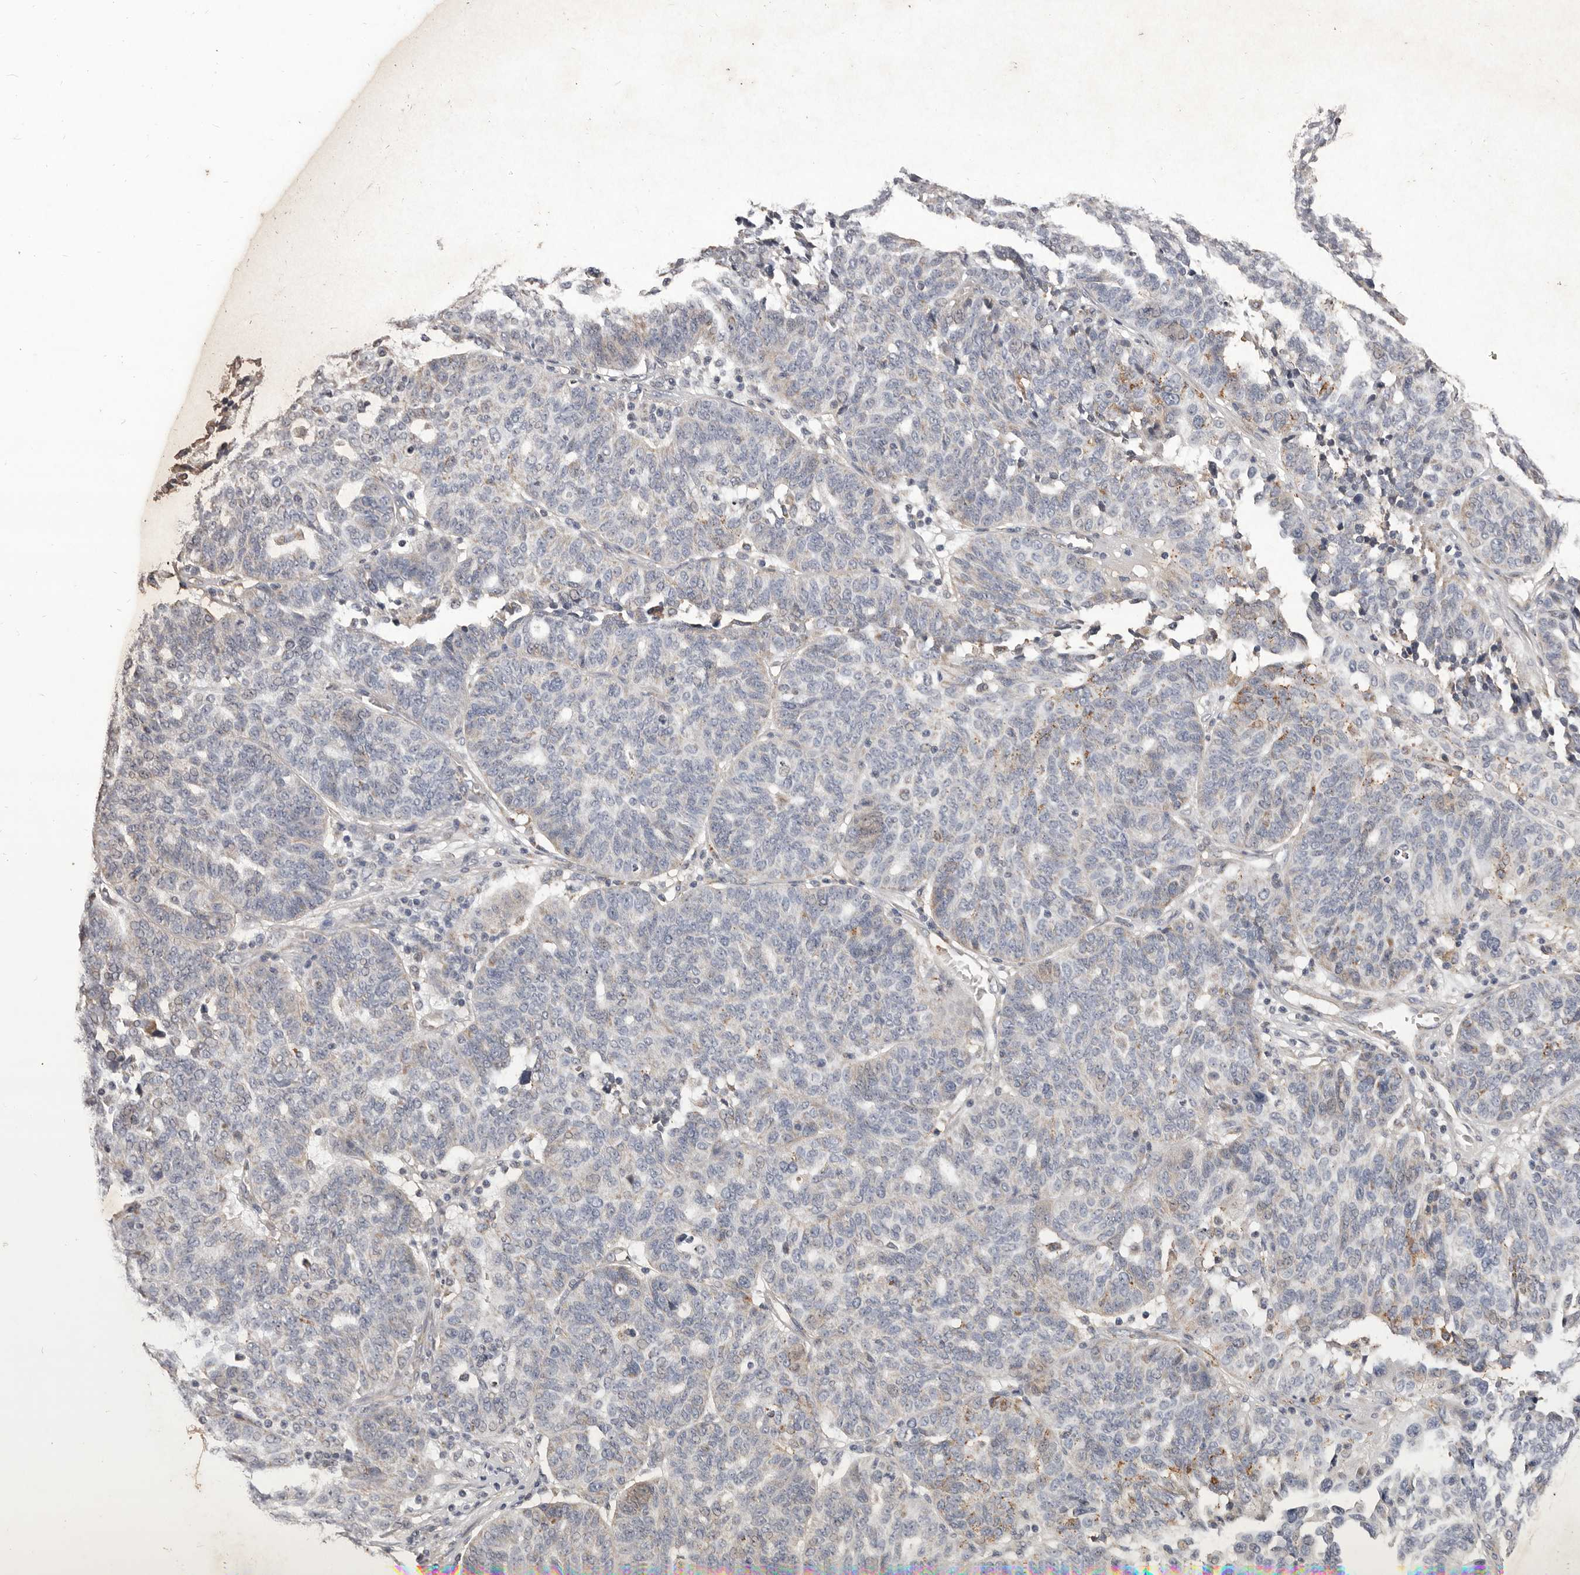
{"staining": {"intensity": "negative", "quantity": "none", "location": "none"}, "tissue": "ovarian cancer", "cell_type": "Tumor cells", "image_type": "cancer", "snomed": [{"axis": "morphology", "description": "Cystadenocarcinoma, serous, NOS"}, {"axis": "topography", "description": "Ovary"}], "caption": "Immunohistochemical staining of ovarian cancer displays no significant staining in tumor cells.", "gene": "CXCL14", "patient": {"sex": "female", "age": 59}}